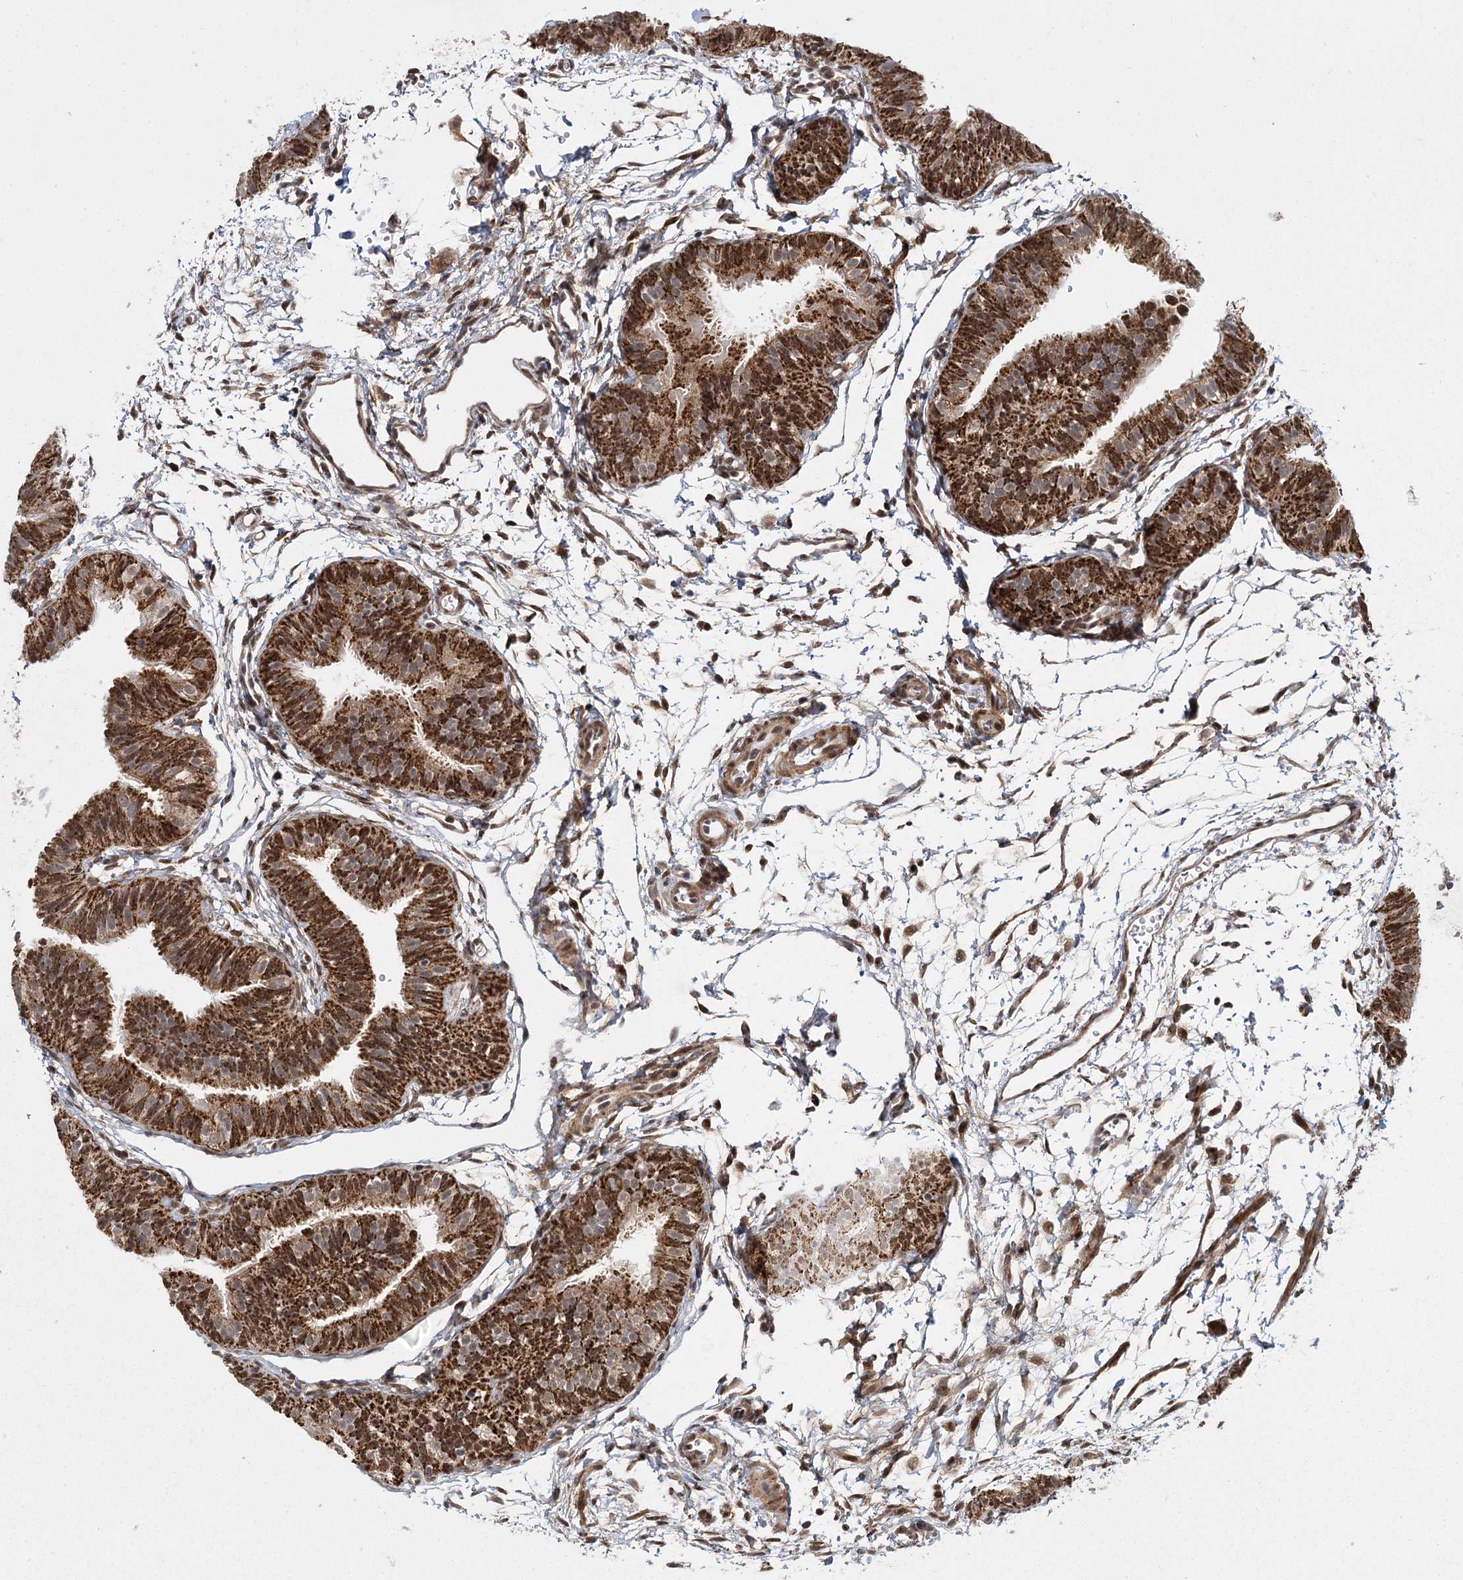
{"staining": {"intensity": "strong", "quantity": ">75%", "location": "cytoplasmic/membranous"}, "tissue": "fallopian tube", "cell_type": "Glandular cells", "image_type": "normal", "snomed": [{"axis": "morphology", "description": "Normal tissue, NOS"}, {"axis": "topography", "description": "Fallopian tube"}], "caption": "Fallopian tube stained with DAB IHC displays high levels of strong cytoplasmic/membranous staining in about >75% of glandular cells.", "gene": "ZCCHC24", "patient": {"sex": "female", "age": 35}}